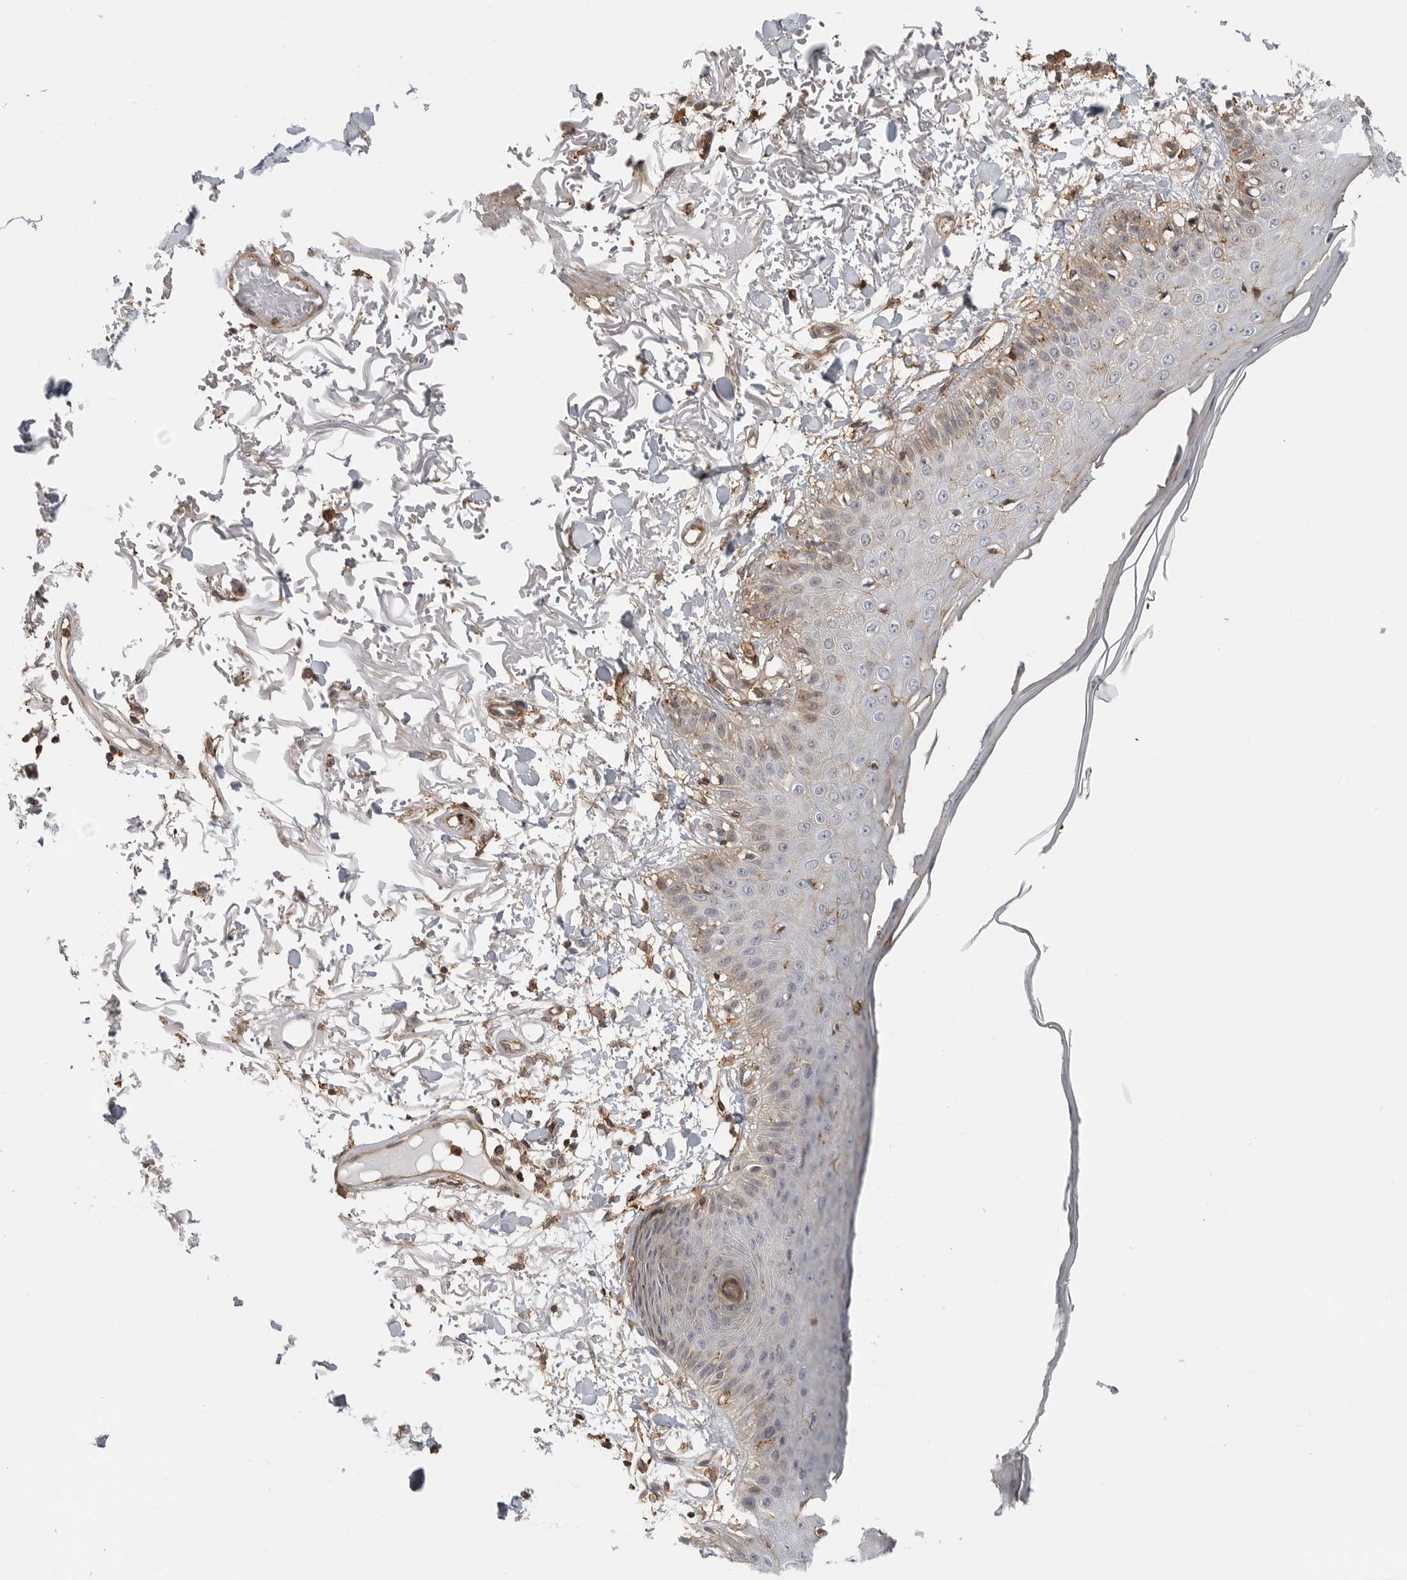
{"staining": {"intensity": "moderate", "quantity": ">75%", "location": "nuclear"}, "tissue": "skin", "cell_type": "Fibroblasts", "image_type": "normal", "snomed": [{"axis": "morphology", "description": "Normal tissue, NOS"}, {"axis": "morphology", "description": "Squamous cell carcinoma, NOS"}, {"axis": "topography", "description": "Skin"}, {"axis": "topography", "description": "Peripheral nerve tissue"}], "caption": "Immunohistochemical staining of unremarkable human skin shows moderate nuclear protein staining in approximately >75% of fibroblasts.", "gene": "ANXA11", "patient": {"sex": "male", "age": 83}}